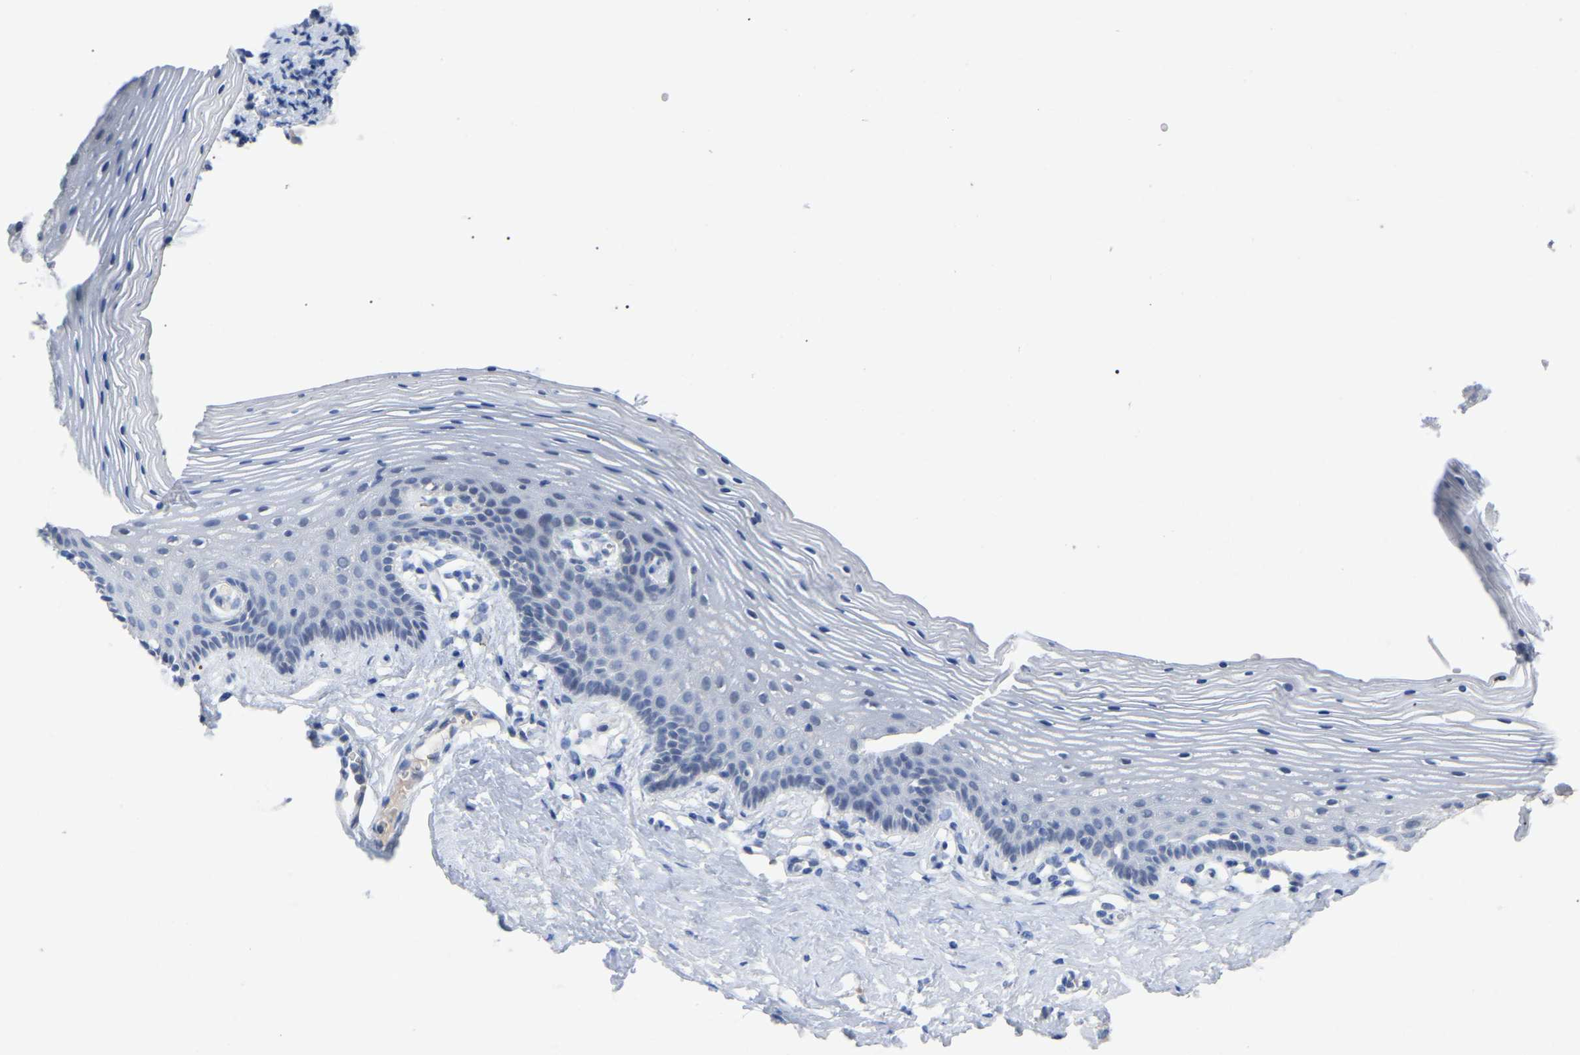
{"staining": {"intensity": "negative", "quantity": "none", "location": "none"}, "tissue": "vagina", "cell_type": "Squamous epithelial cells", "image_type": "normal", "snomed": [{"axis": "morphology", "description": "Normal tissue, NOS"}, {"axis": "topography", "description": "Vagina"}], "caption": "Human vagina stained for a protein using immunohistochemistry (IHC) shows no positivity in squamous epithelial cells.", "gene": "SMPD2", "patient": {"sex": "female", "age": 32}}